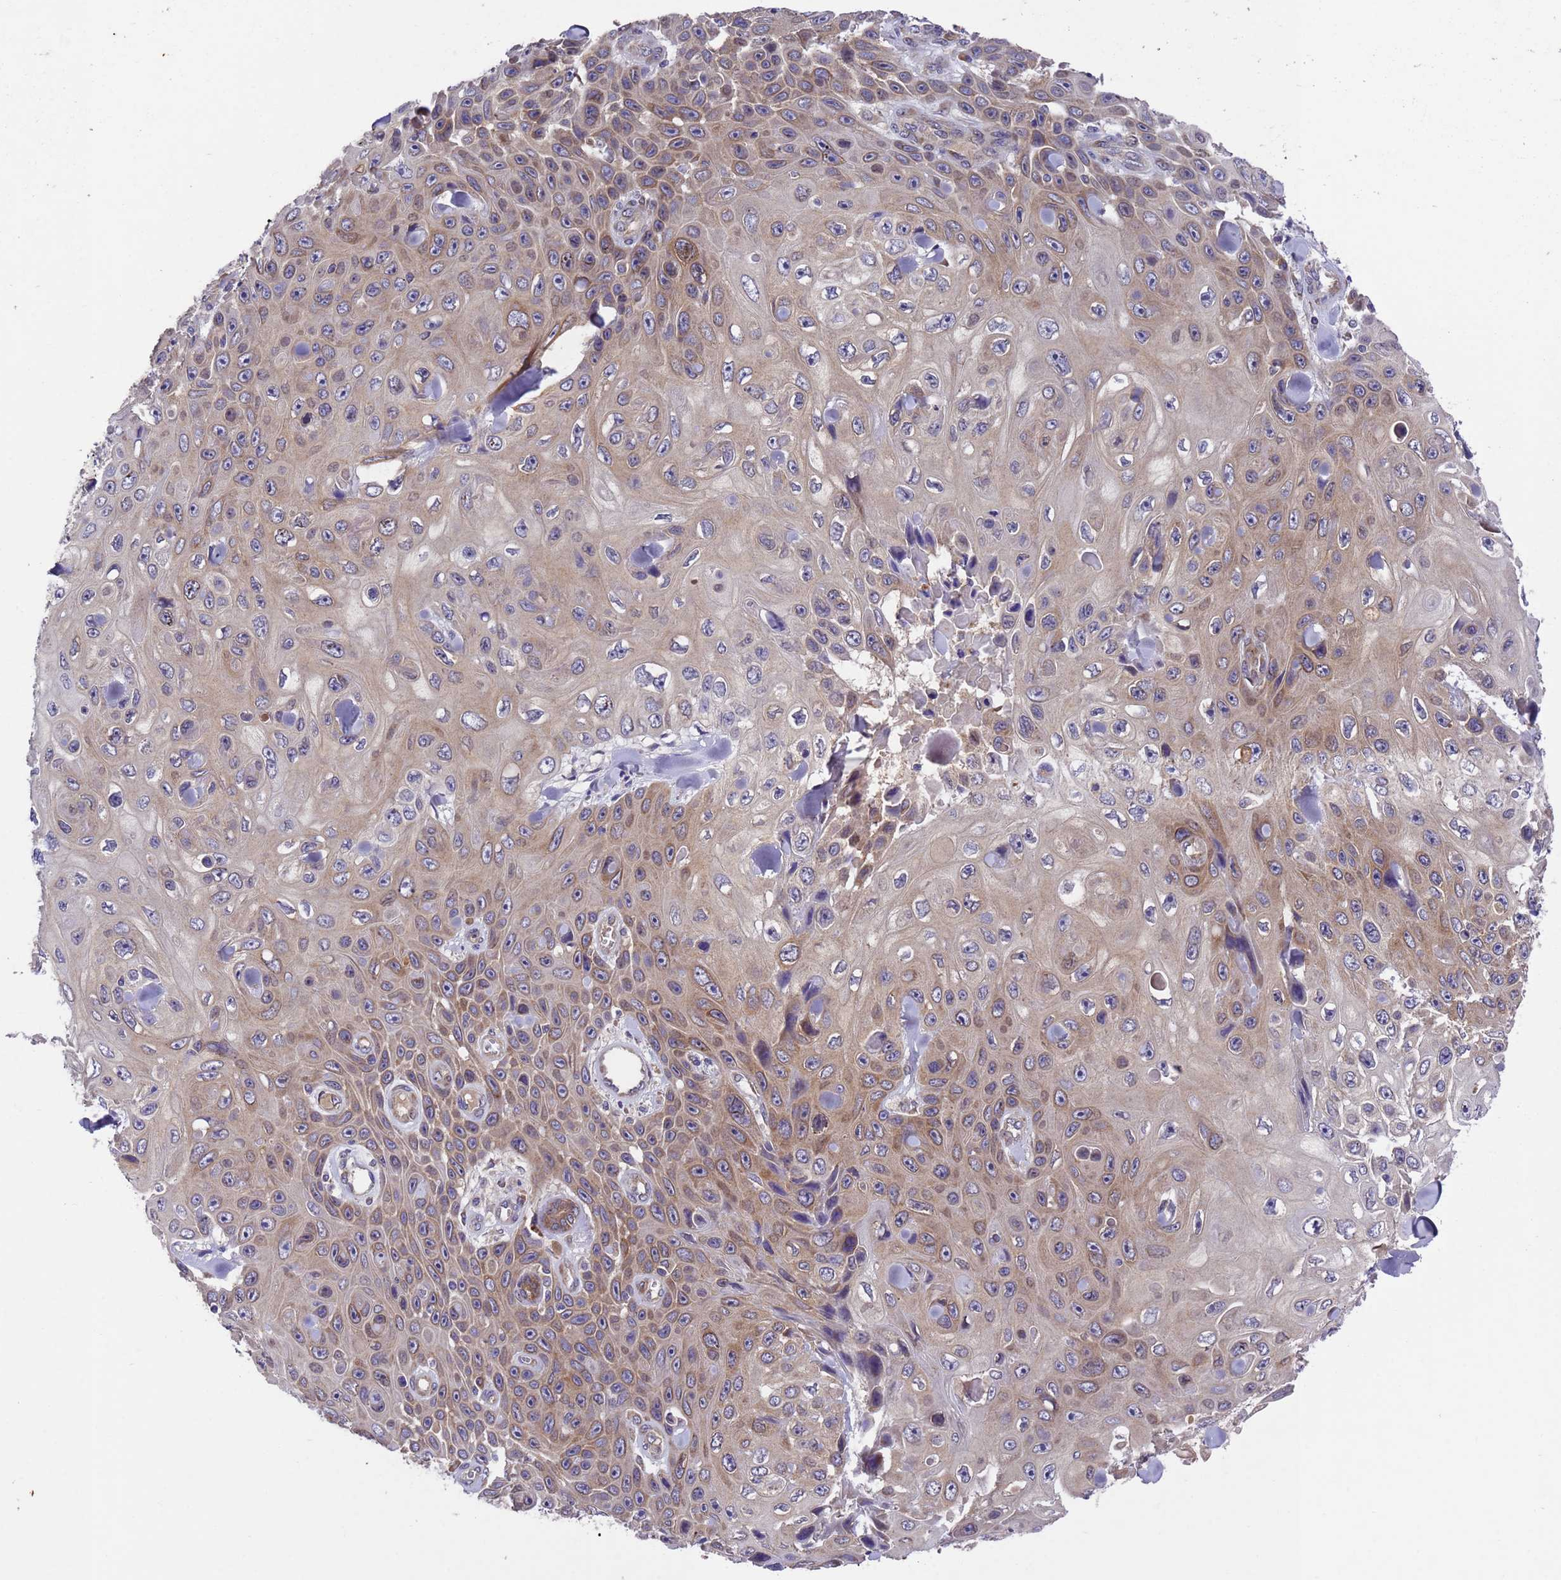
{"staining": {"intensity": "moderate", "quantity": ">75%", "location": "cytoplasmic/membranous"}, "tissue": "skin cancer", "cell_type": "Tumor cells", "image_type": "cancer", "snomed": [{"axis": "morphology", "description": "Squamous cell carcinoma, NOS"}, {"axis": "topography", "description": "Skin"}], "caption": "This photomicrograph reveals skin squamous cell carcinoma stained with immunohistochemistry (IHC) to label a protein in brown. The cytoplasmic/membranous of tumor cells show moderate positivity for the protein. Nuclei are counter-stained blue.", "gene": "DCAF12L2", "patient": {"sex": "male", "age": 82}}